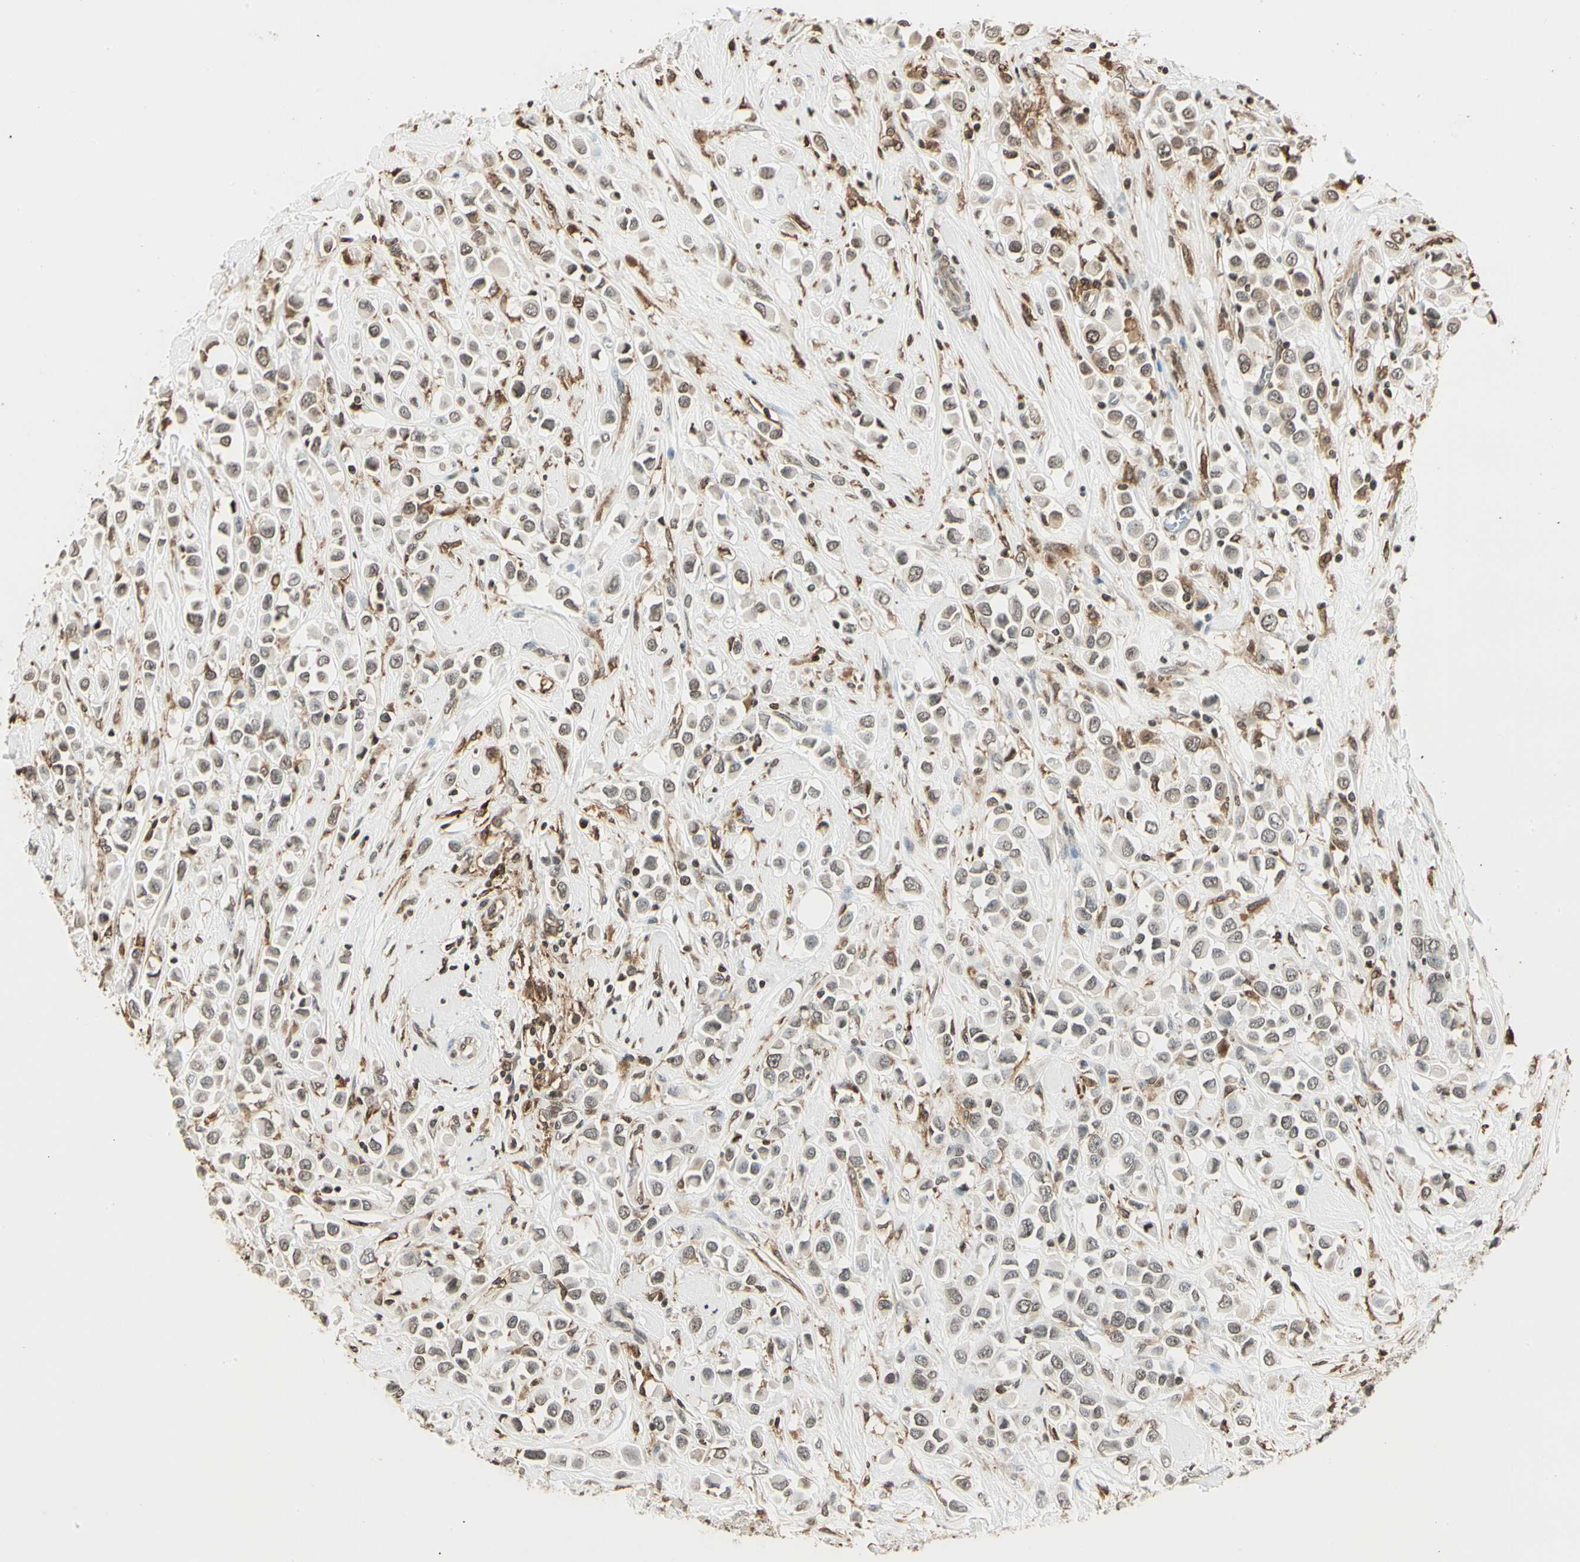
{"staining": {"intensity": "weak", "quantity": ">75%", "location": "nuclear"}, "tissue": "breast cancer", "cell_type": "Tumor cells", "image_type": "cancer", "snomed": [{"axis": "morphology", "description": "Duct carcinoma"}, {"axis": "topography", "description": "Breast"}], "caption": "An image showing weak nuclear staining in approximately >75% of tumor cells in intraductal carcinoma (breast), as visualized by brown immunohistochemical staining.", "gene": "FER", "patient": {"sex": "female", "age": 61}}